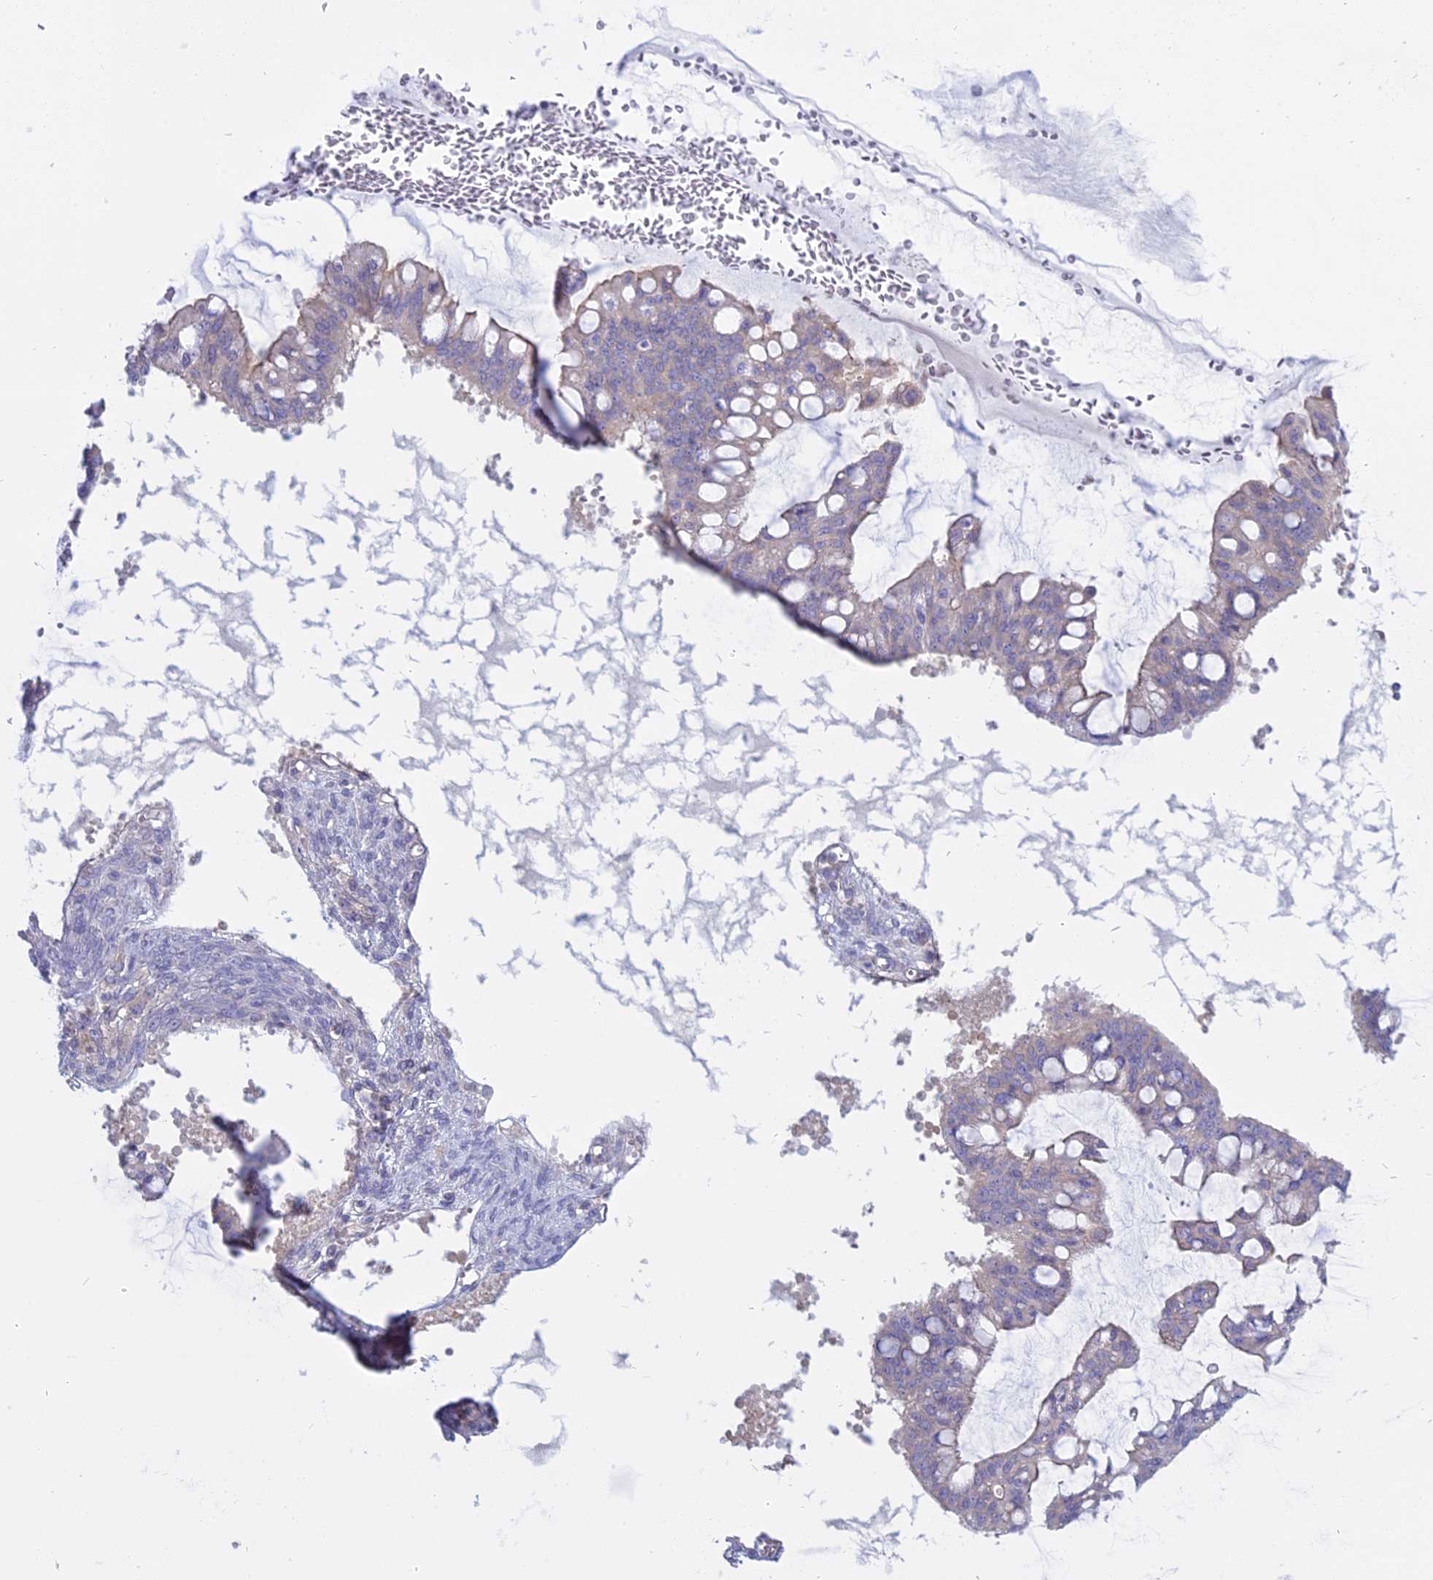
{"staining": {"intensity": "weak", "quantity": "25%-75%", "location": "cytoplasmic/membranous"}, "tissue": "ovarian cancer", "cell_type": "Tumor cells", "image_type": "cancer", "snomed": [{"axis": "morphology", "description": "Cystadenocarcinoma, mucinous, NOS"}, {"axis": "topography", "description": "Ovary"}], "caption": "A histopathology image showing weak cytoplasmic/membranous expression in about 25%-75% of tumor cells in ovarian cancer (mucinous cystadenocarcinoma), as visualized by brown immunohistochemical staining.", "gene": "AHCYL1", "patient": {"sex": "female", "age": 73}}